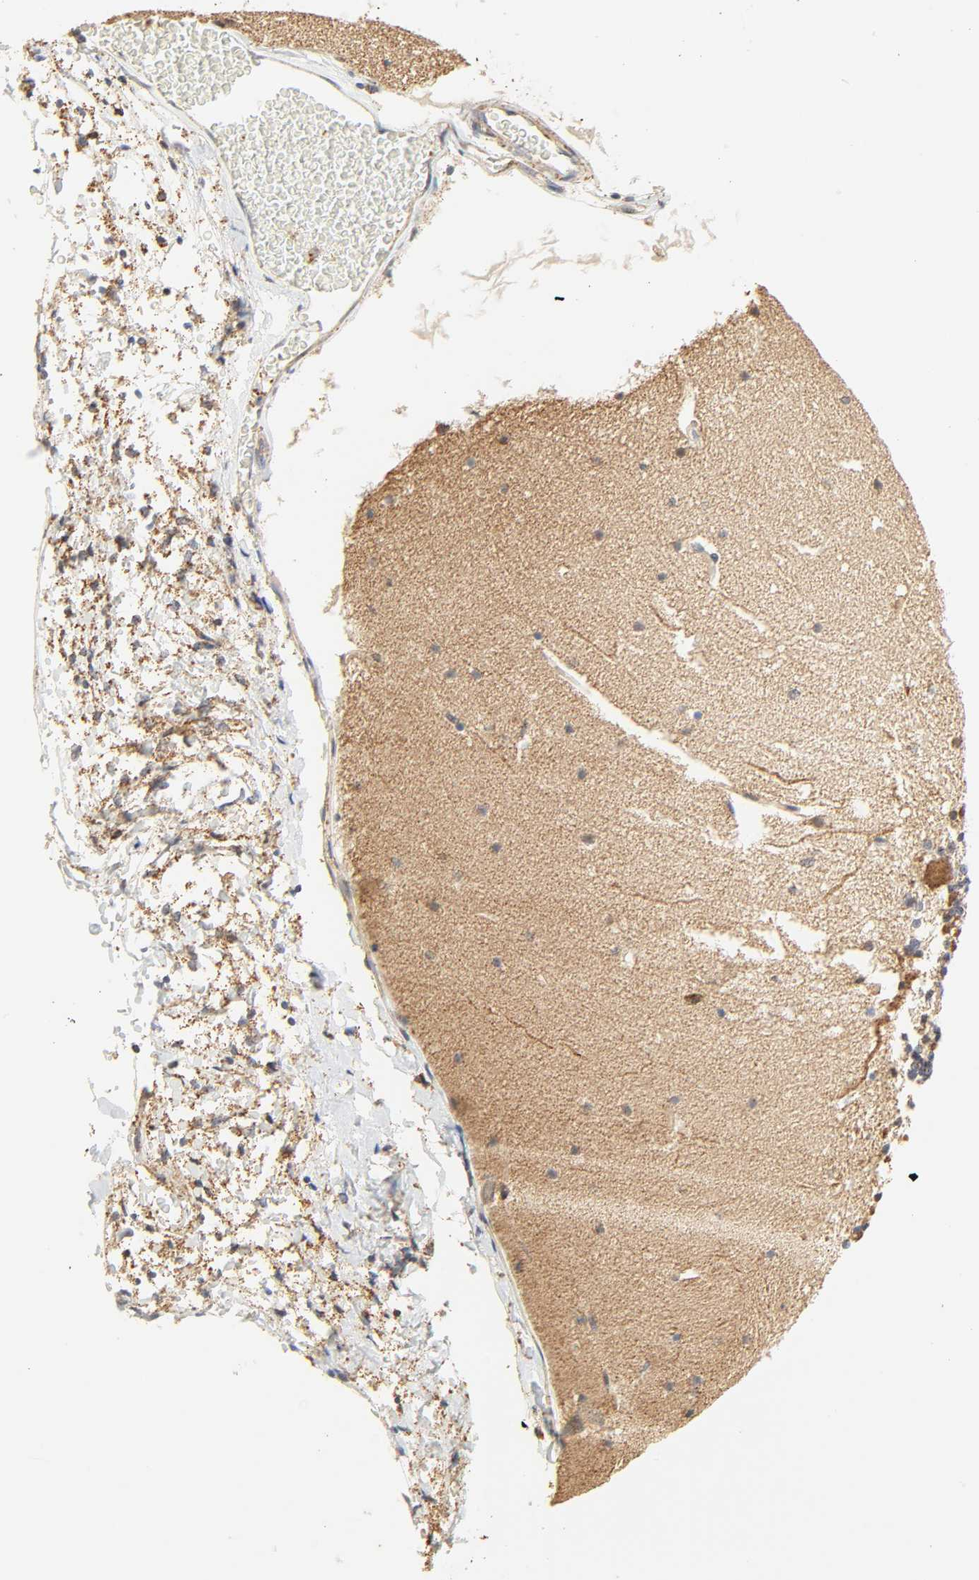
{"staining": {"intensity": "weak", "quantity": ">75%", "location": "cytoplasmic/membranous"}, "tissue": "cerebellum", "cell_type": "Cells in granular layer", "image_type": "normal", "snomed": [{"axis": "morphology", "description": "Normal tissue, NOS"}, {"axis": "topography", "description": "Cerebellum"}], "caption": "Cells in granular layer exhibit weak cytoplasmic/membranous staining in about >75% of cells in unremarkable cerebellum. (Stains: DAB in brown, nuclei in blue, Microscopy: brightfield microscopy at high magnification).", "gene": "ZMAT5", "patient": {"sex": "female", "age": 19}}